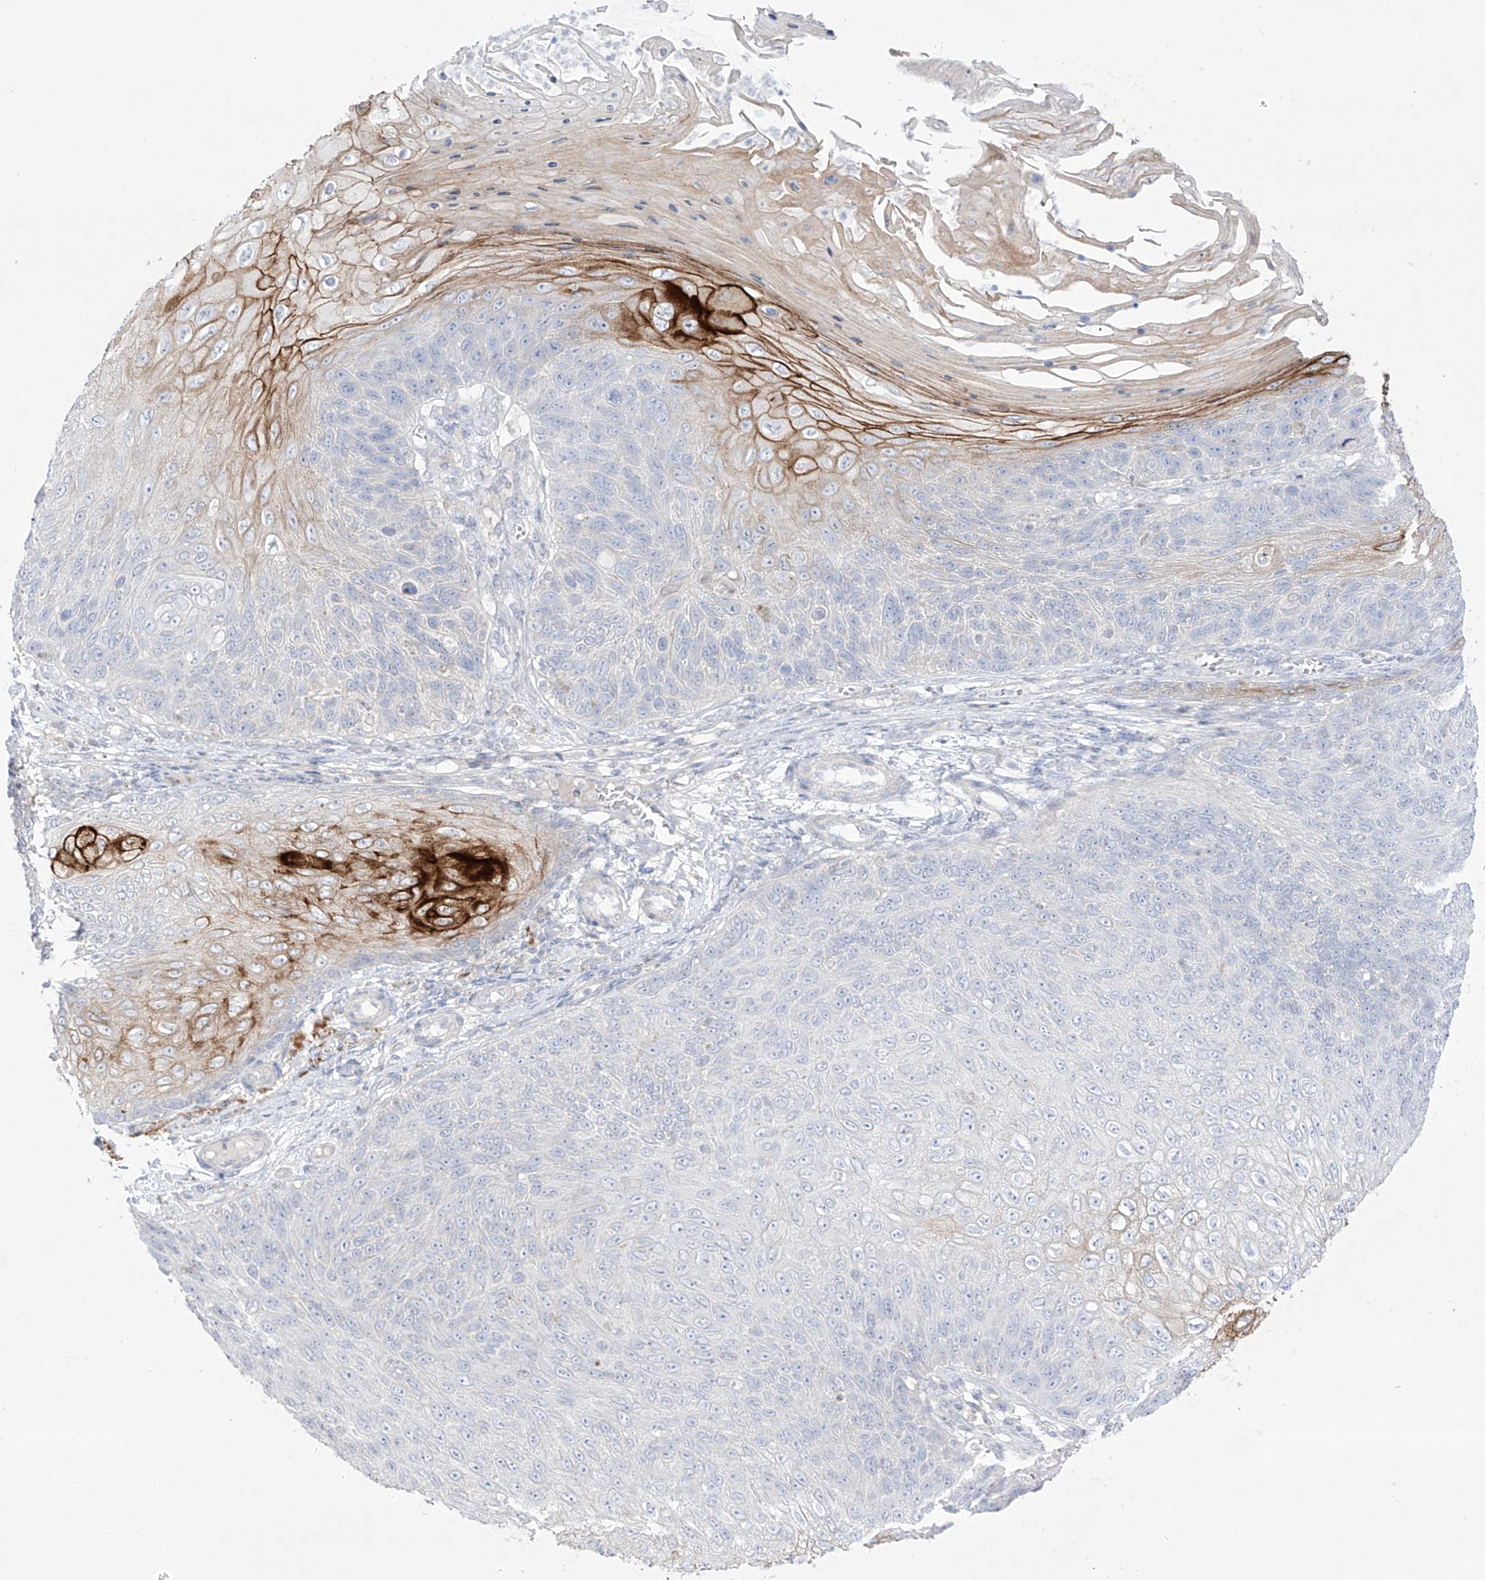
{"staining": {"intensity": "negative", "quantity": "none", "location": "none"}, "tissue": "skin cancer", "cell_type": "Tumor cells", "image_type": "cancer", "snomed": [{"axis": "morphology", "description": "Squamous cell carcinoma, NOS"}, {"axis": "topography", "description": "Skin"}], "caption": "Skin cancer was stained to show a protein in brown. There is no significant positivity in tumor cells.", "gene": "DMKN", "patient": {"sex": "female", "age": 88}}